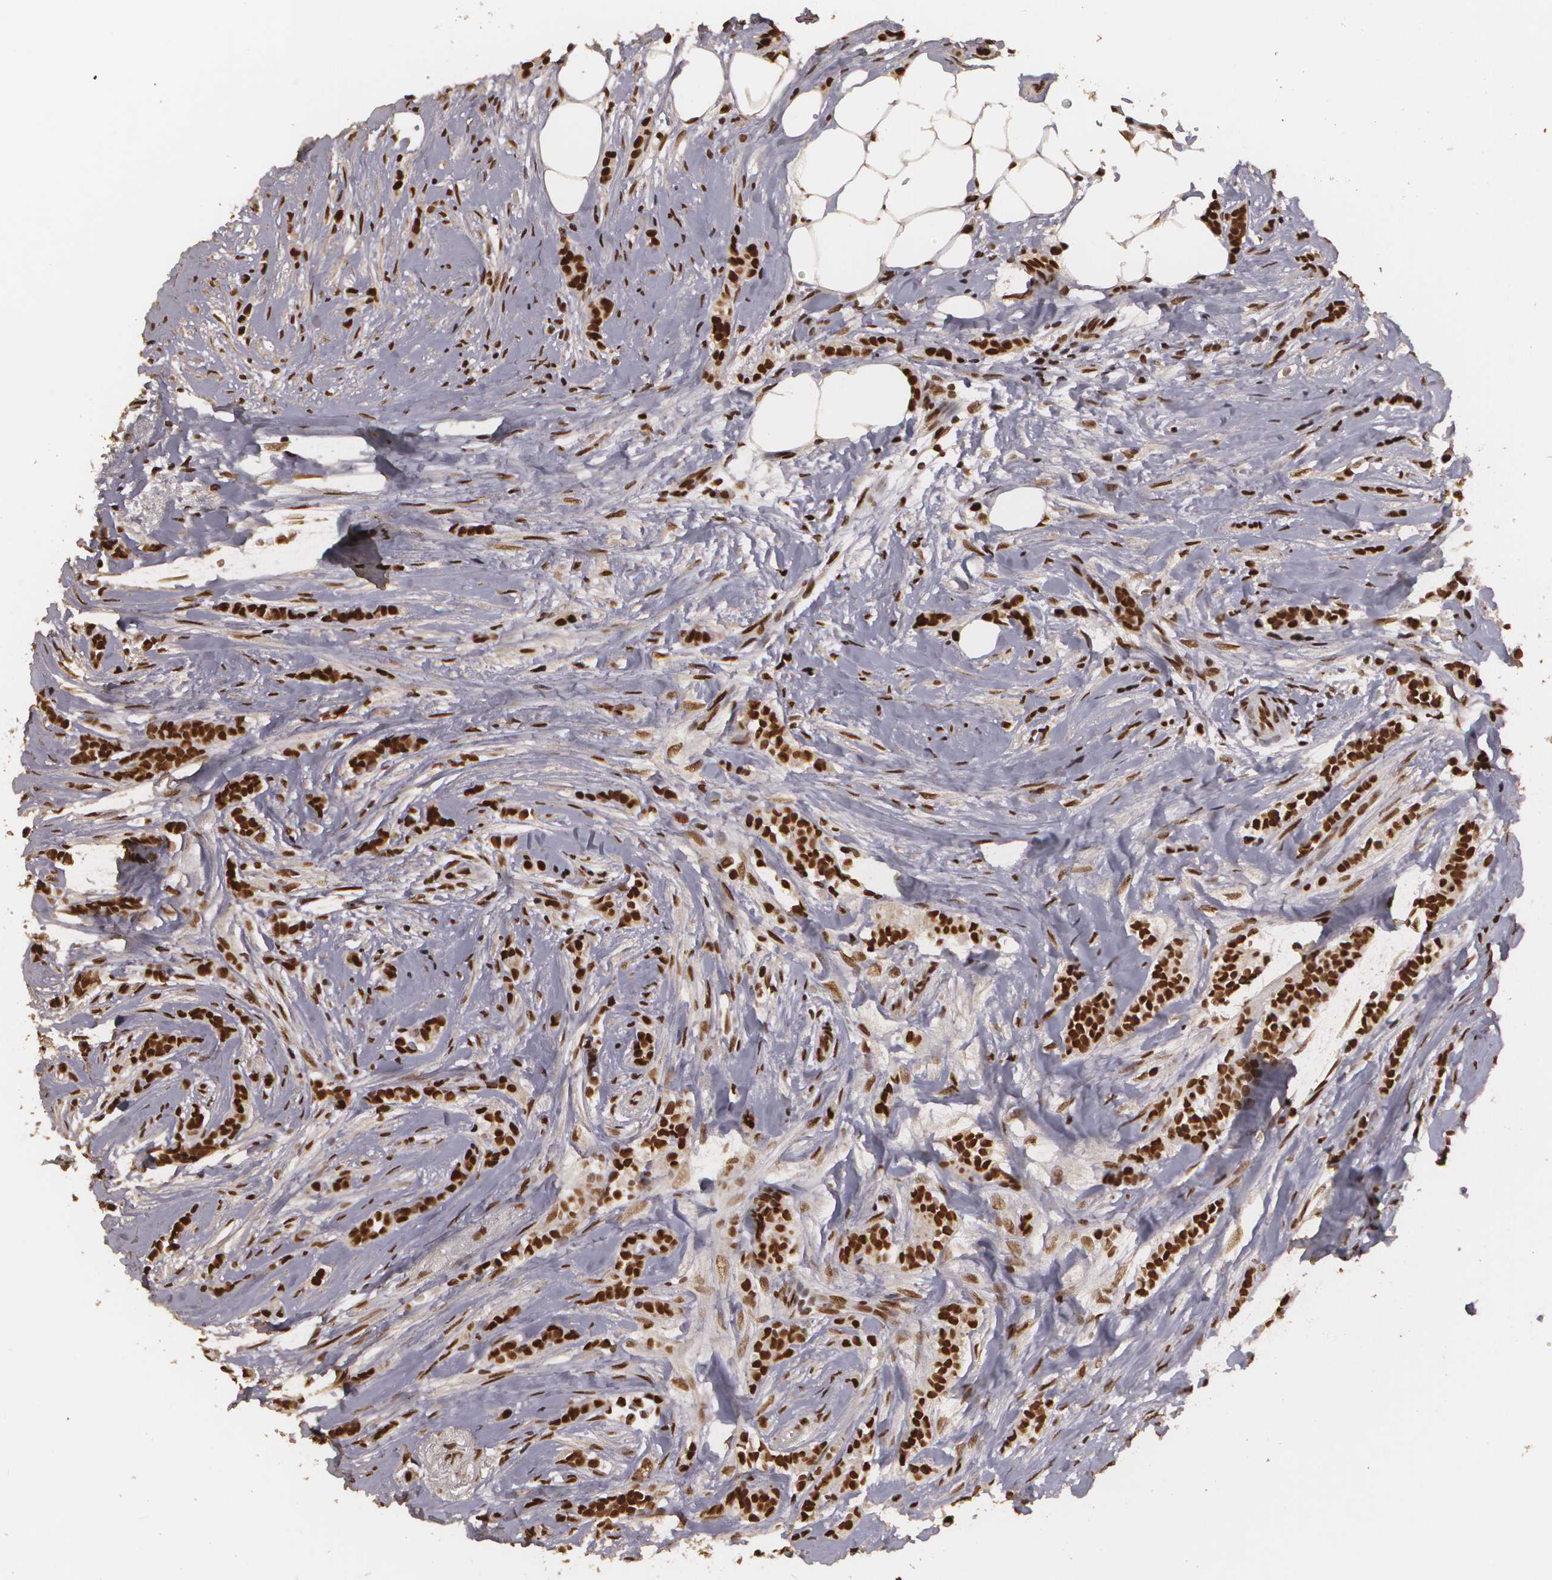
{"staining": {"intensity": "strong", "quantity": ">75%", "location": "cytoplasmic/membranous,nuclear"}, "tissue": "breast cancer", "cell_type": "Tumor cells", "image_type": "cancer", "snomed": [{"axis": "morphology", "description": "Lobular carcinoma"}, {"axis": "topography", "description": "Breast"}], "caption": "A photomicrograph of human lobular carcinoma (breast) stained for a protein exhibits strong cytoplasmic/membranous and nuclear brown staining in tumor cells.", "gene": "RCOR1", "patient": {"sex": "female", "age": 56}}